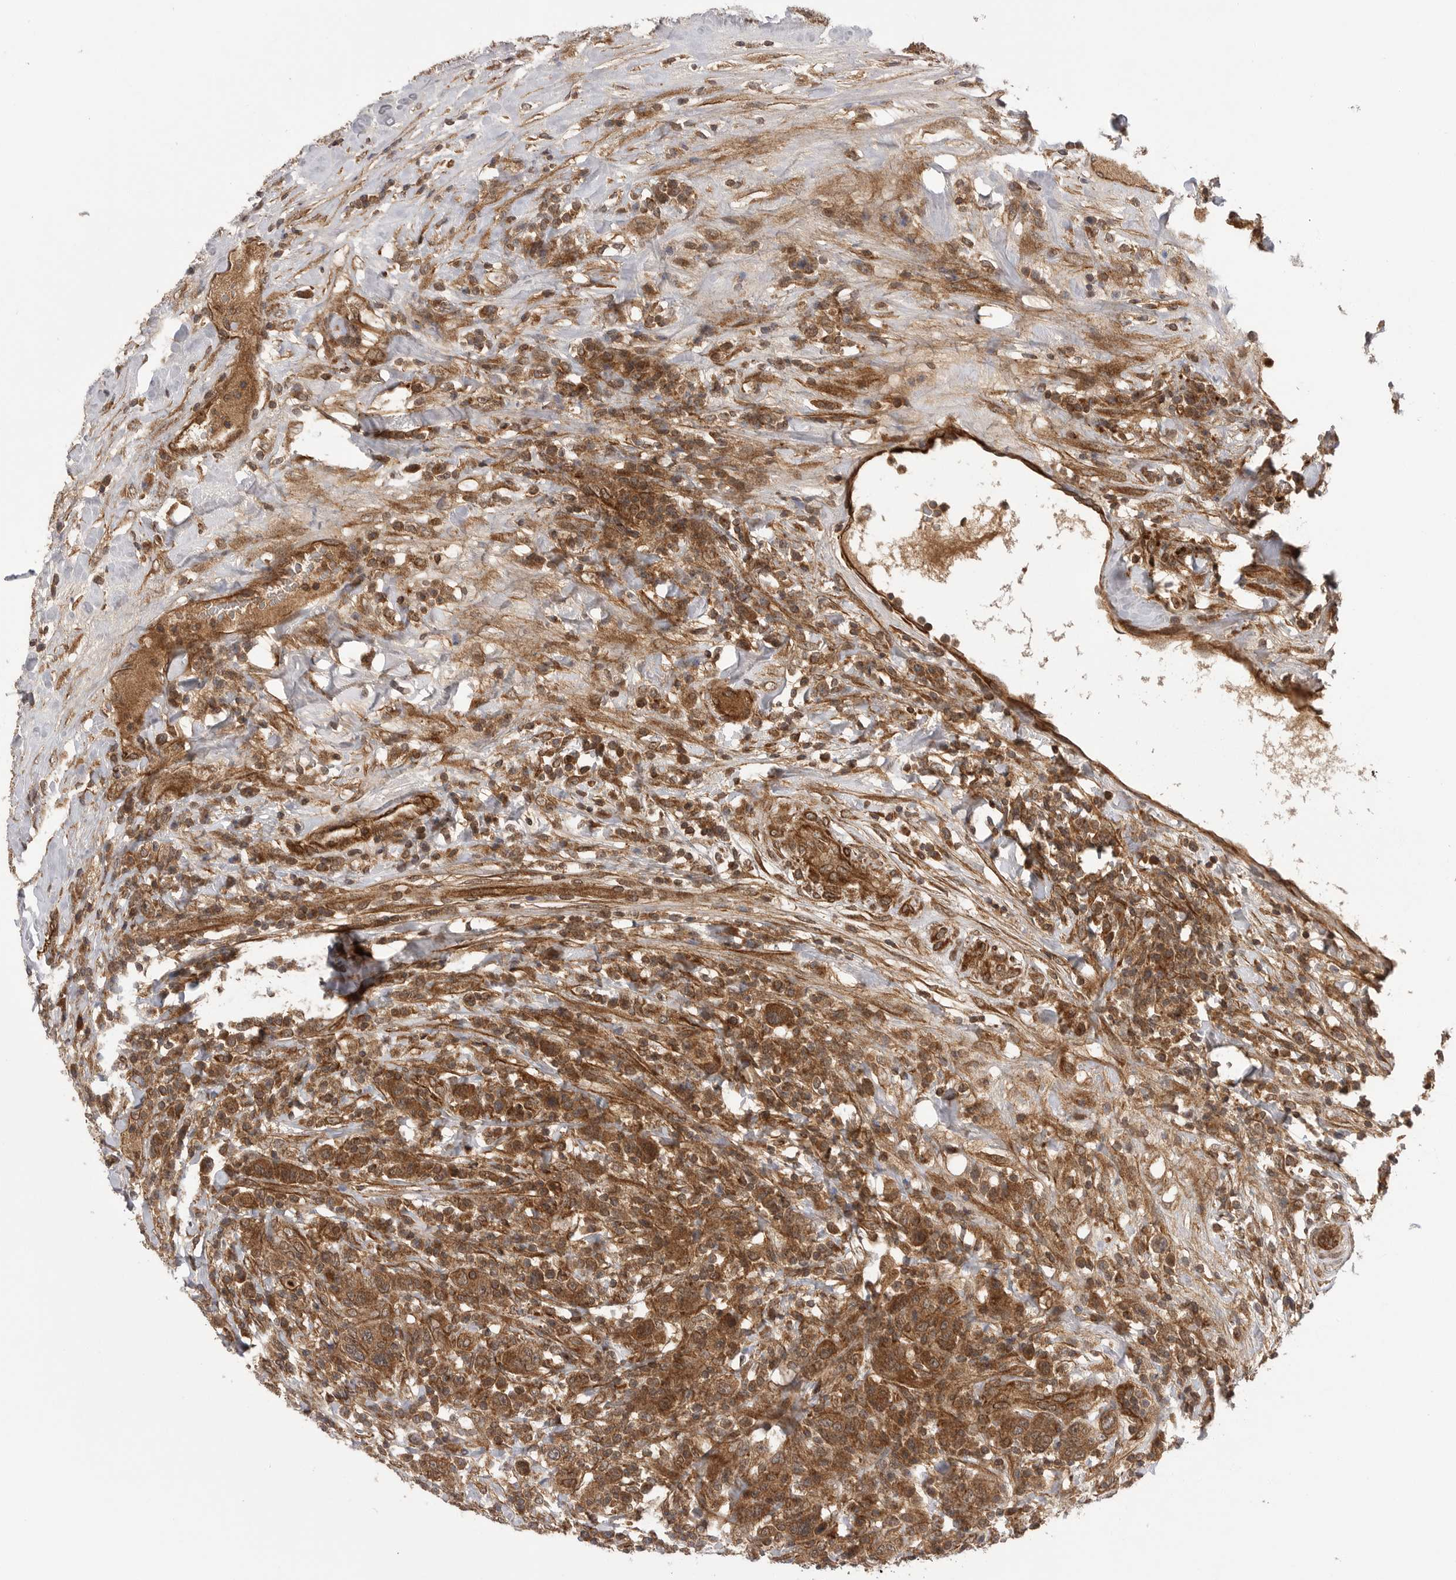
{"staining": {"intensity": "moderate", "quantity": ">75%", "location": "cytoplasmic/membranous"}, "tissue": "breast cancer", "cell_type": "Tumor cells", "image_type": "cancer", "snomed": [{"axis": "morphology", "description": "Duct carcinoma"}, {"axis": "topography", "description": "Breast"}], "caption": "Breast invasive ductal carcinoma stained for a protein exhibits moderate cytoplasmic/membranous positivity in tumor cells.", "gene": "PRDX4", "patient": {"sex": "female", "age": 37}}